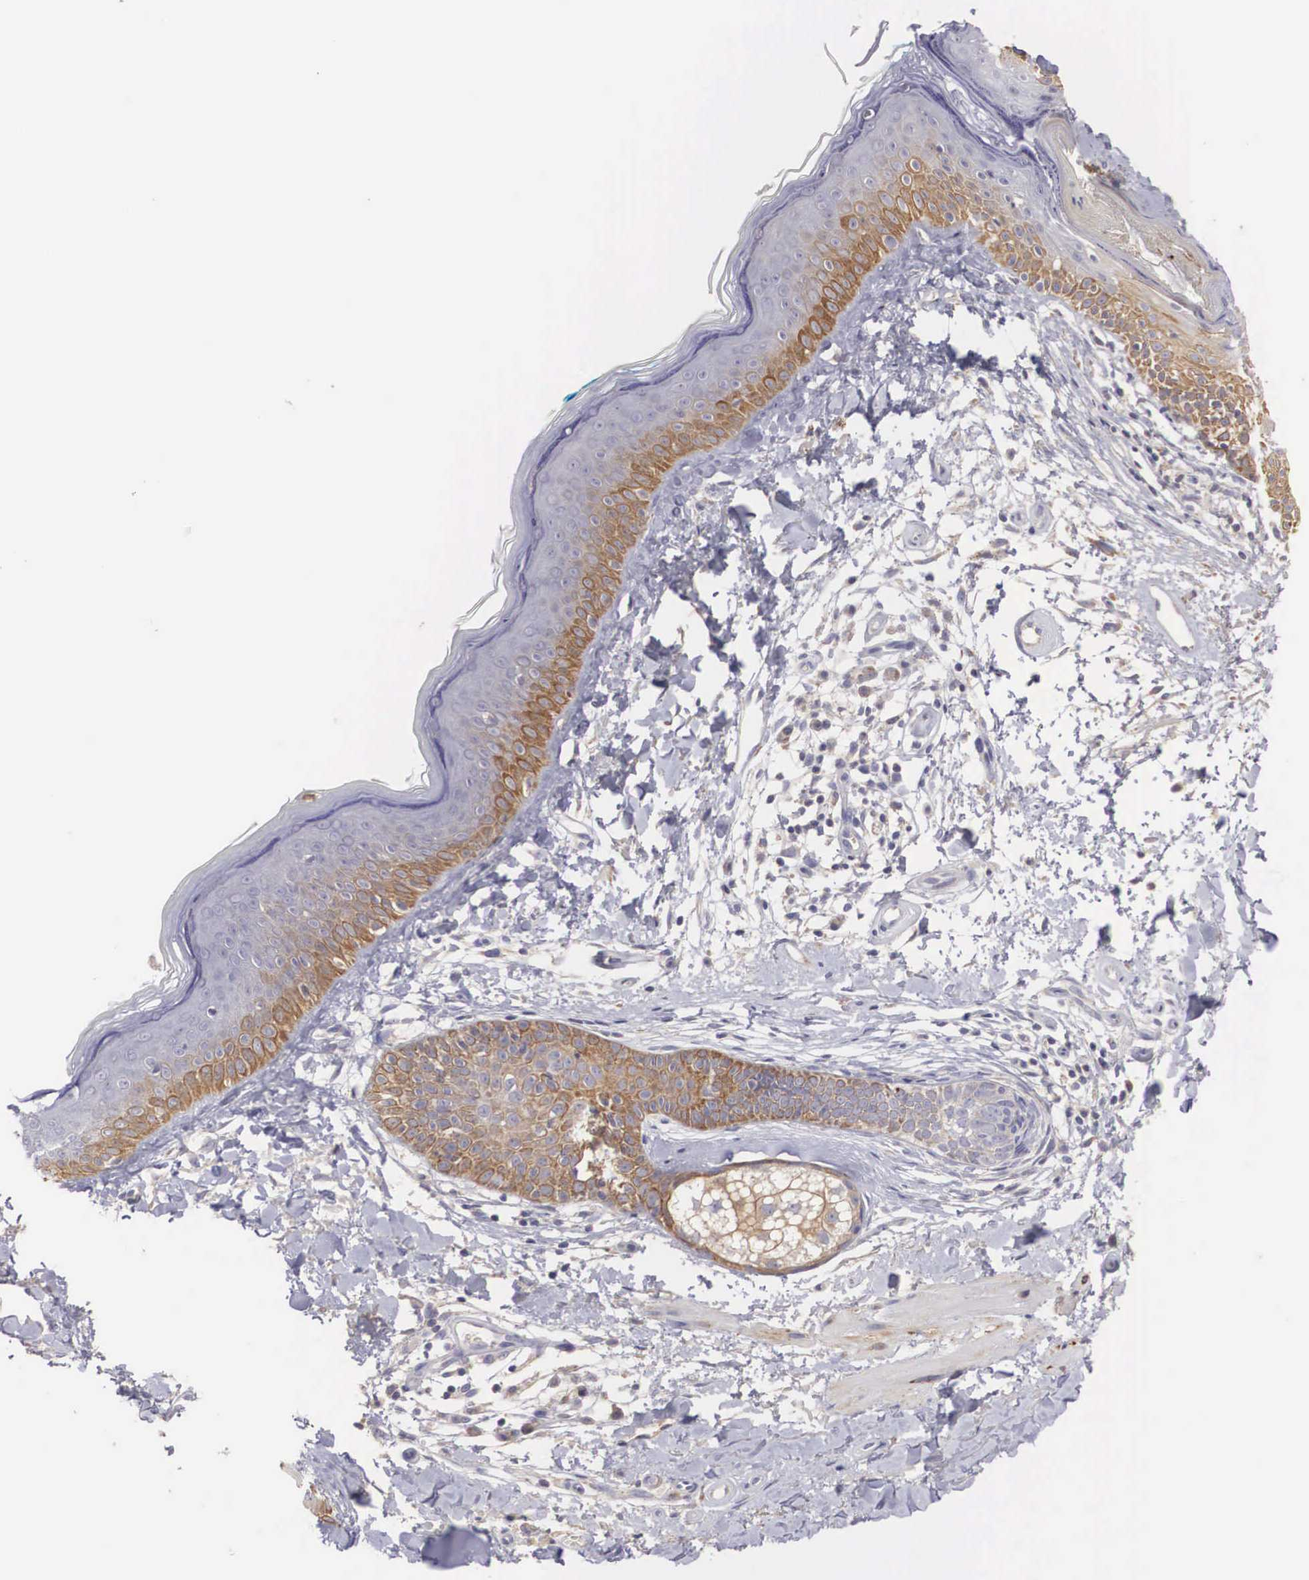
{"staining": {"intensity": "negative", "quantity": "none", "location": "none"}, "tissue": "skin", "cell_type": "Fibroblasts", "image_type": "normal", "snomed": [{"axis": "morphology", "description": "Normal tissue, NOS"}, {"axis": "topography", "description": "Skin"}], "caption": "IHC of unremarkable human skin reveals no staining in fibroblasts.", "gene": "NREP", "patient": {"sex": "male", "age": 86}}